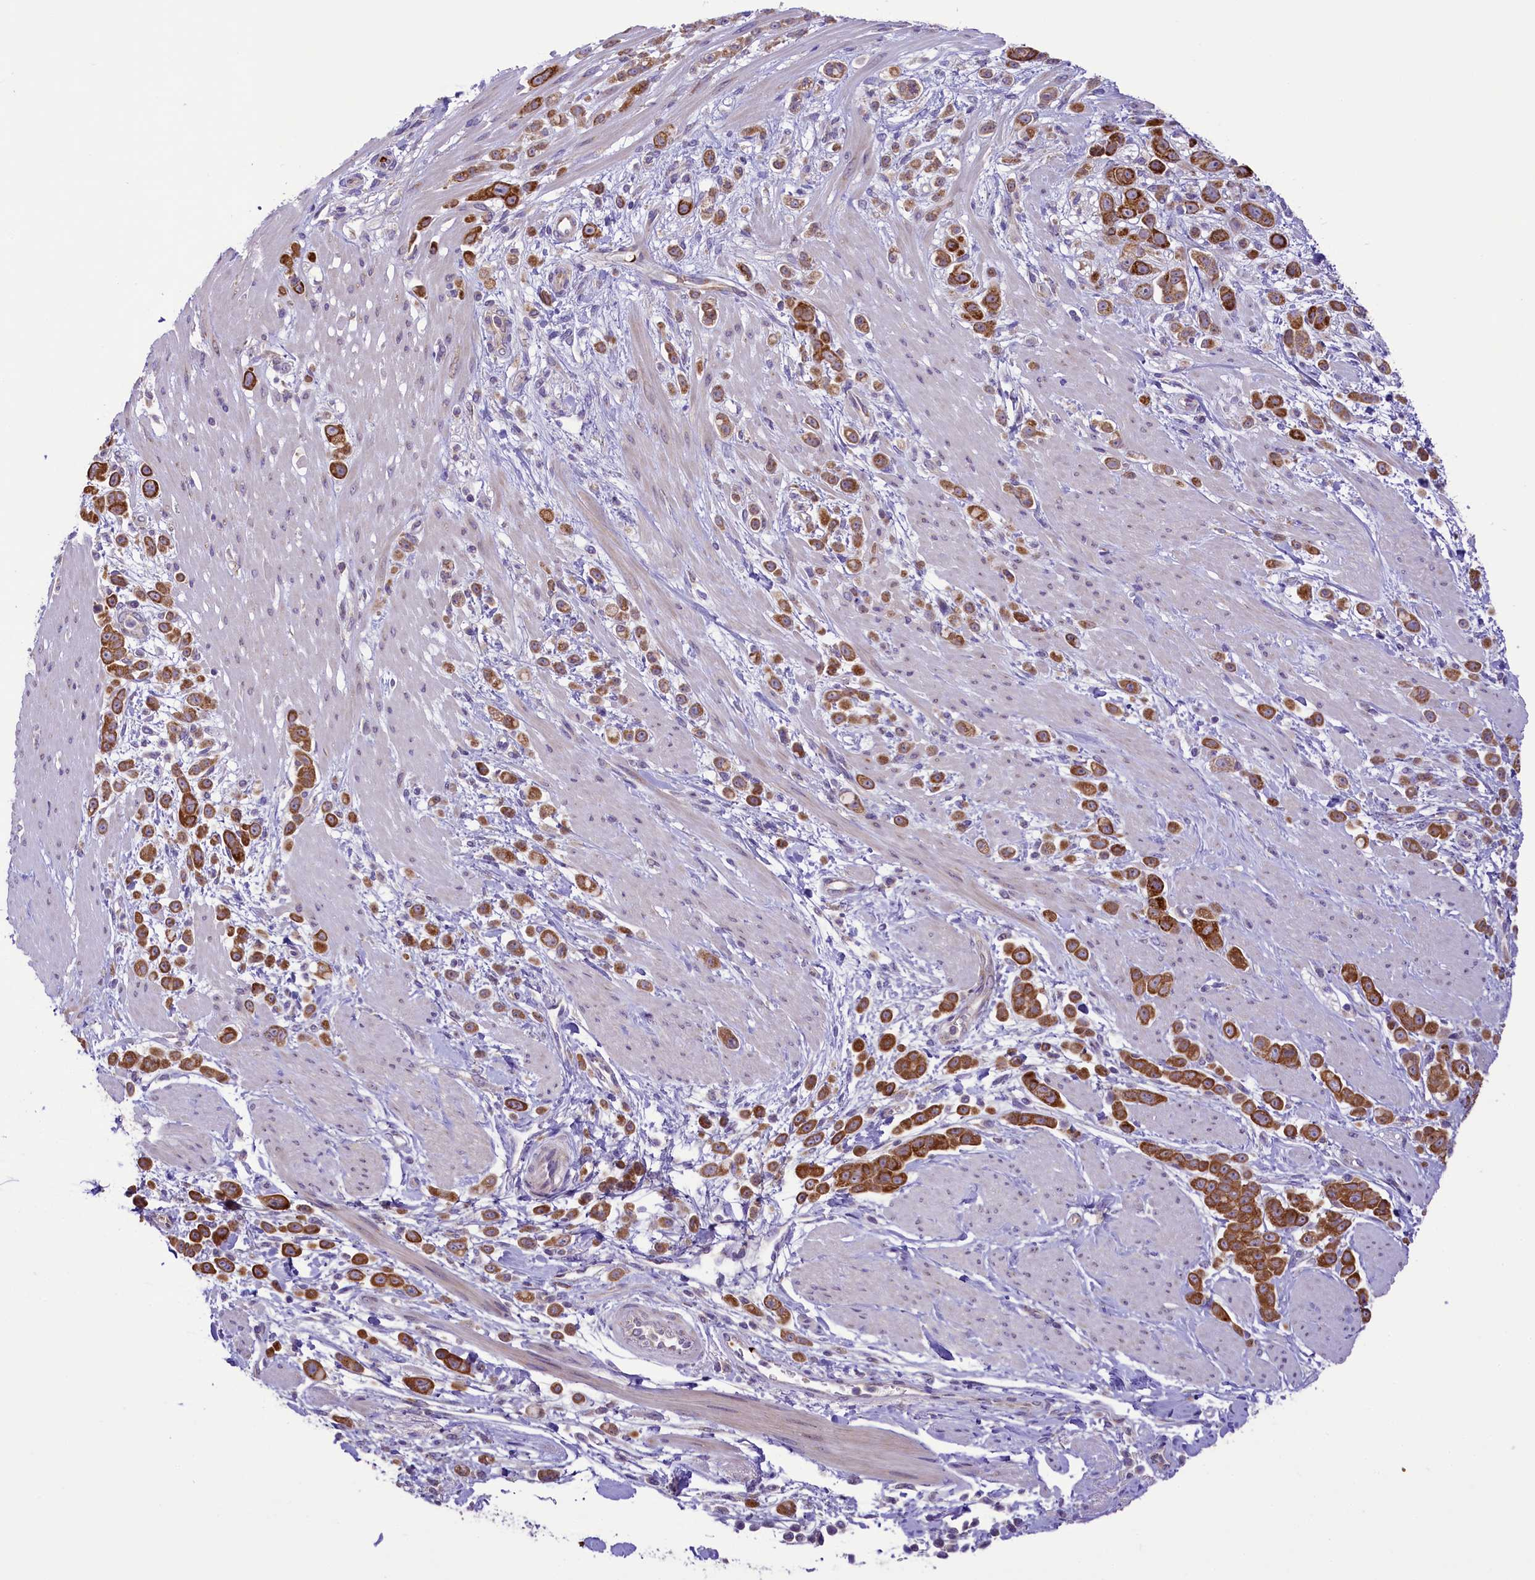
{"staining": {"intensity": "strong", "quantity": ">75%", "location": "cytoplasmic/membranous"}, "tissue": "pancreatic cancer", "cell_type": "Tumor cells", "image_type": "cancer", "snomed": [{"axis": "morphology", "description": "Normal tissue, NOS"}, {"axis": "morphology", "description": "Adenocarcinoma, NOS"}, {"axis": "topography", "description": "Pancreas"}], "caption": "A photomicrograph showing strong cytoplasmic/membranous positivity in about >75% of tumor cells in adenocarcinoma (pancreatic), as visualized by brown immunohistochemical staining.", "gene": "LARP4", "patient": {"sex": "female", "age": 64}}